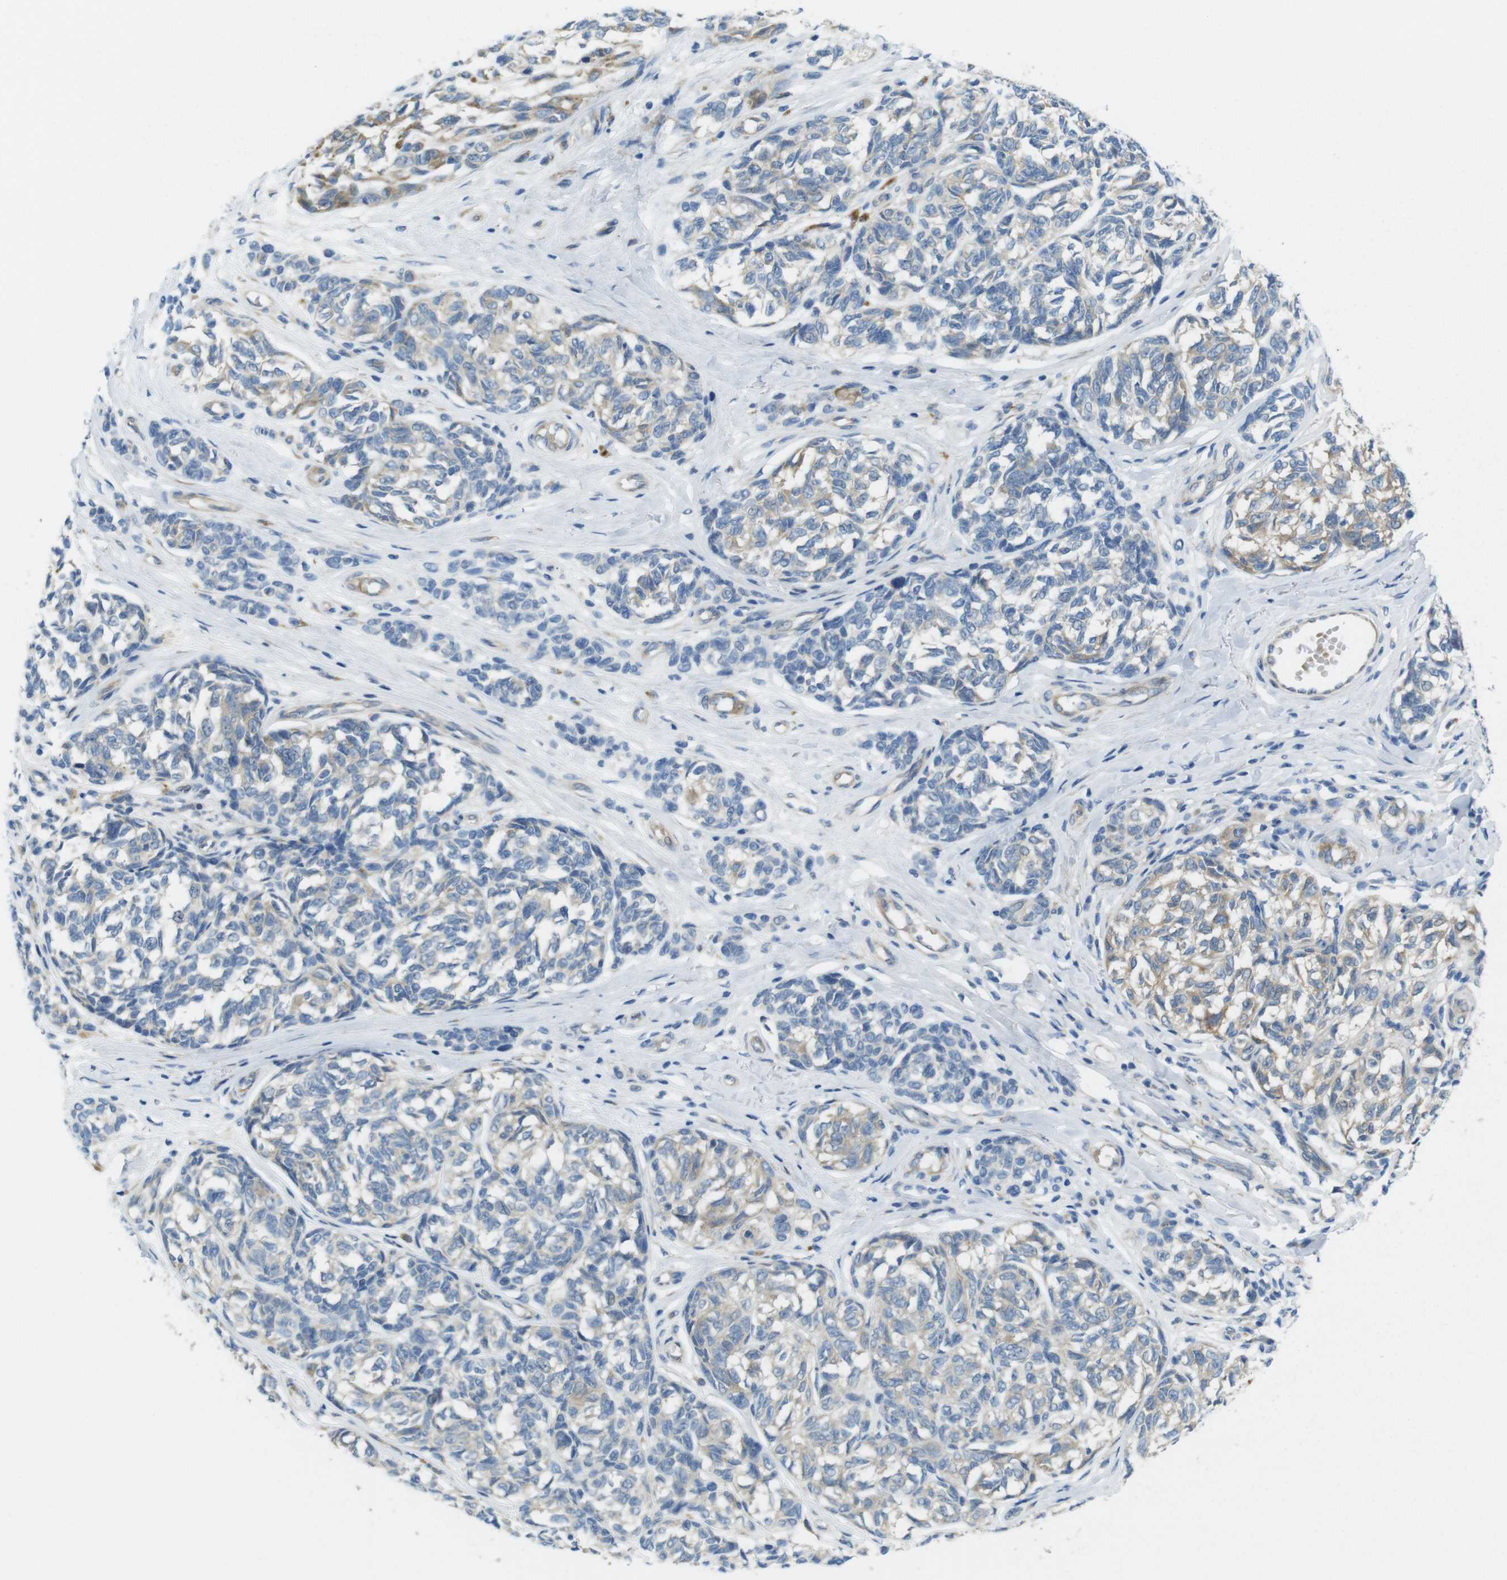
{"staining": {"intensity": "weak", "quantity": ">75%", "location": "cytoplasmic/membranous"}, "tissue": "melanoma", "cell_type": "Tumor cells", "image_type": "cancer", "snomed": [{"axis": "morphology", "description": "Malignant melanoma, NOS"}, {"axis": "topography", "description": "Skin"}], "caption": "Protein expression analysis of human melanoma reveals weak cytoplasmic/membranous expression in about >75% of tumor cells.", "gene": "TMEM234", "patient": {"sex": "female", "age": 64}}